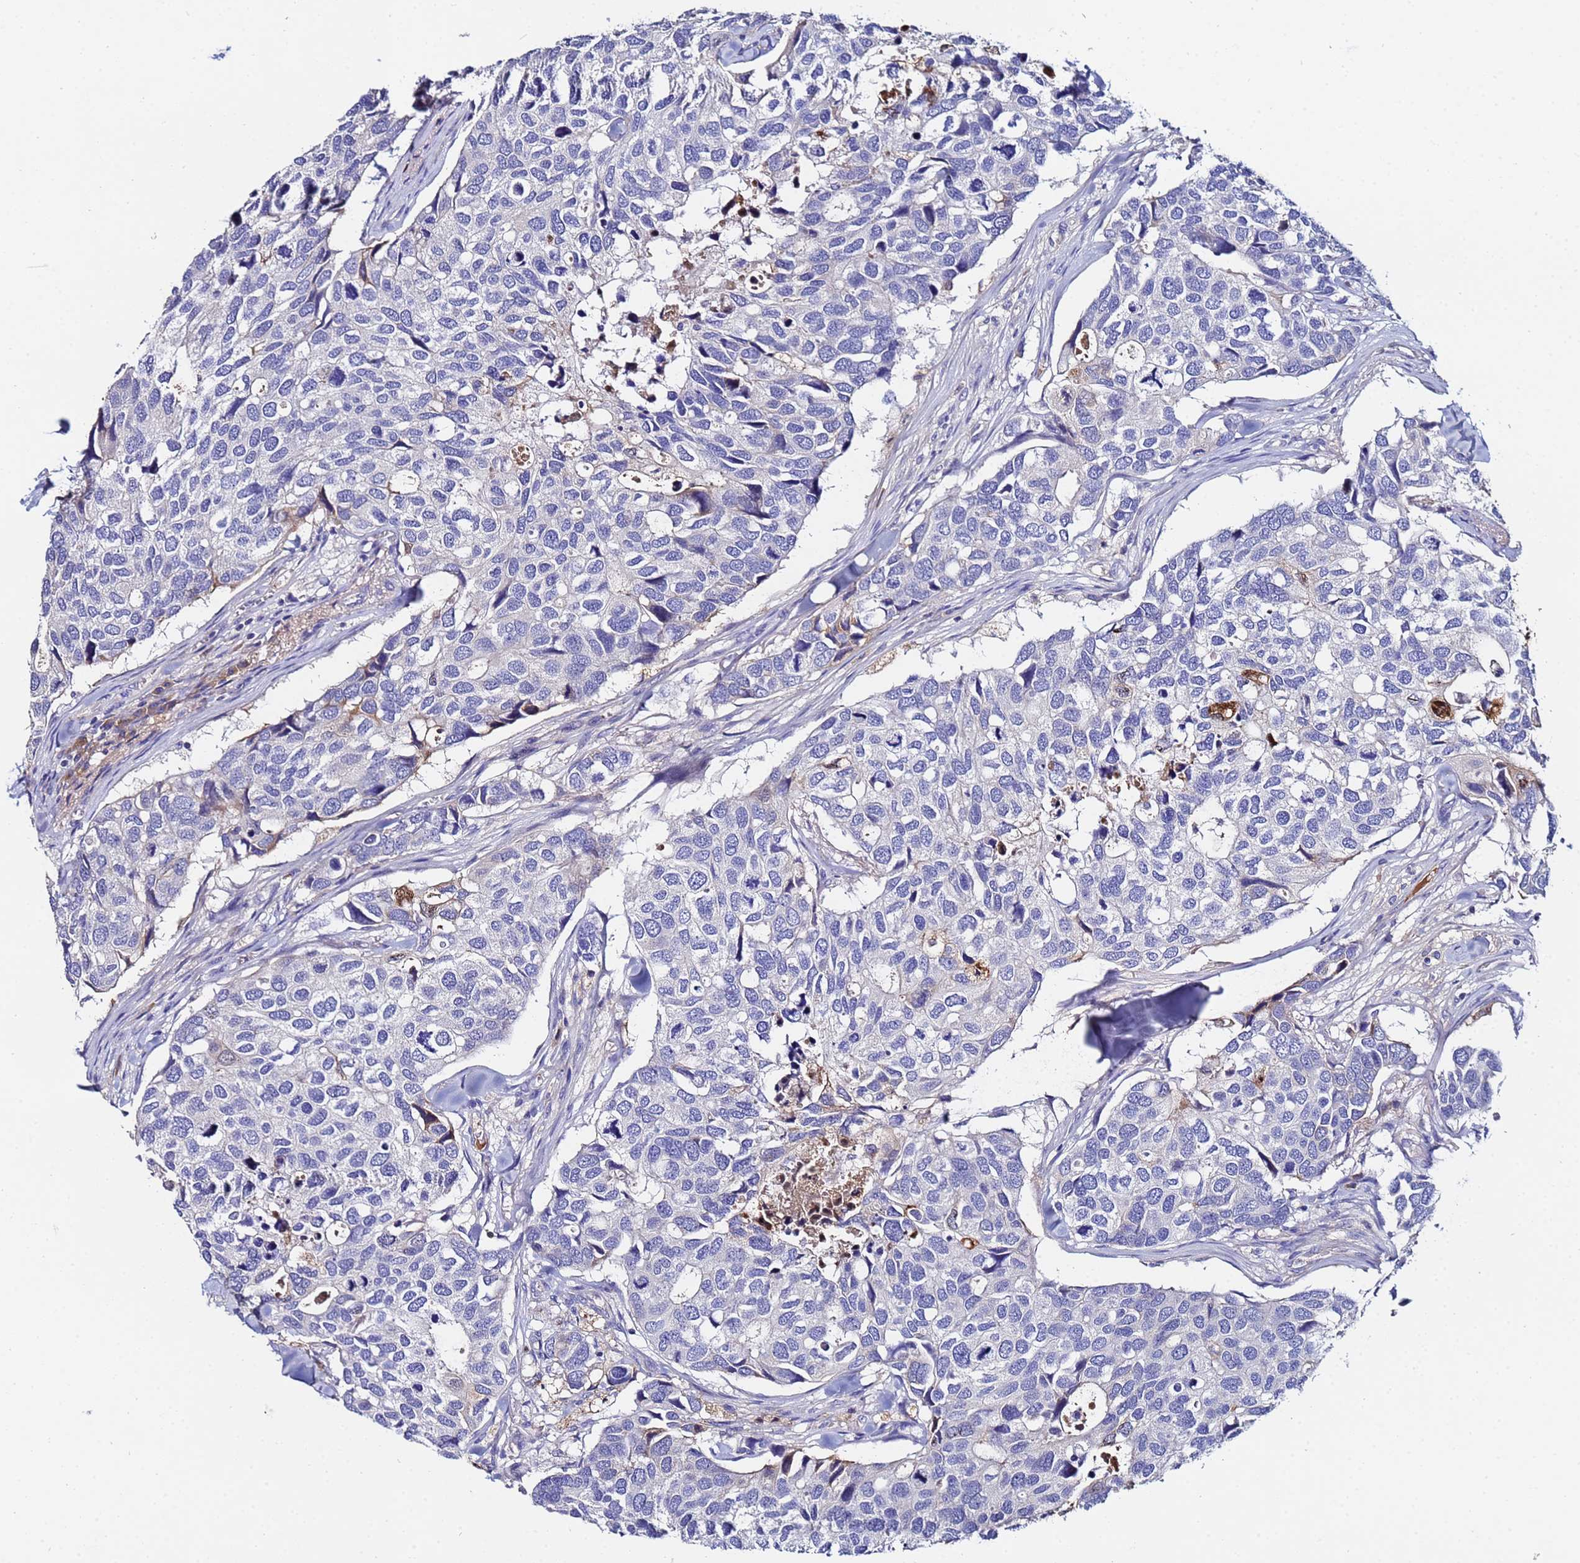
{"staining": {"intensity": "negative", "quantity": "none", "location": "none"}, "tissue": "breast cancer", "cell_type": "Tumor cells", "image_type": "cancer", "snomed": [{"axis": "morphology", "description": "Duct carcinoma"}, {"axis": "topography", "description": "Breast"}], "caption": "IHC photomicrograph of human breast cancer stained for a protein (brown), which displays no positivity in tumor cells.", "gene": "TUBAL3", "patient": {"sex": "female", "age": 83}}